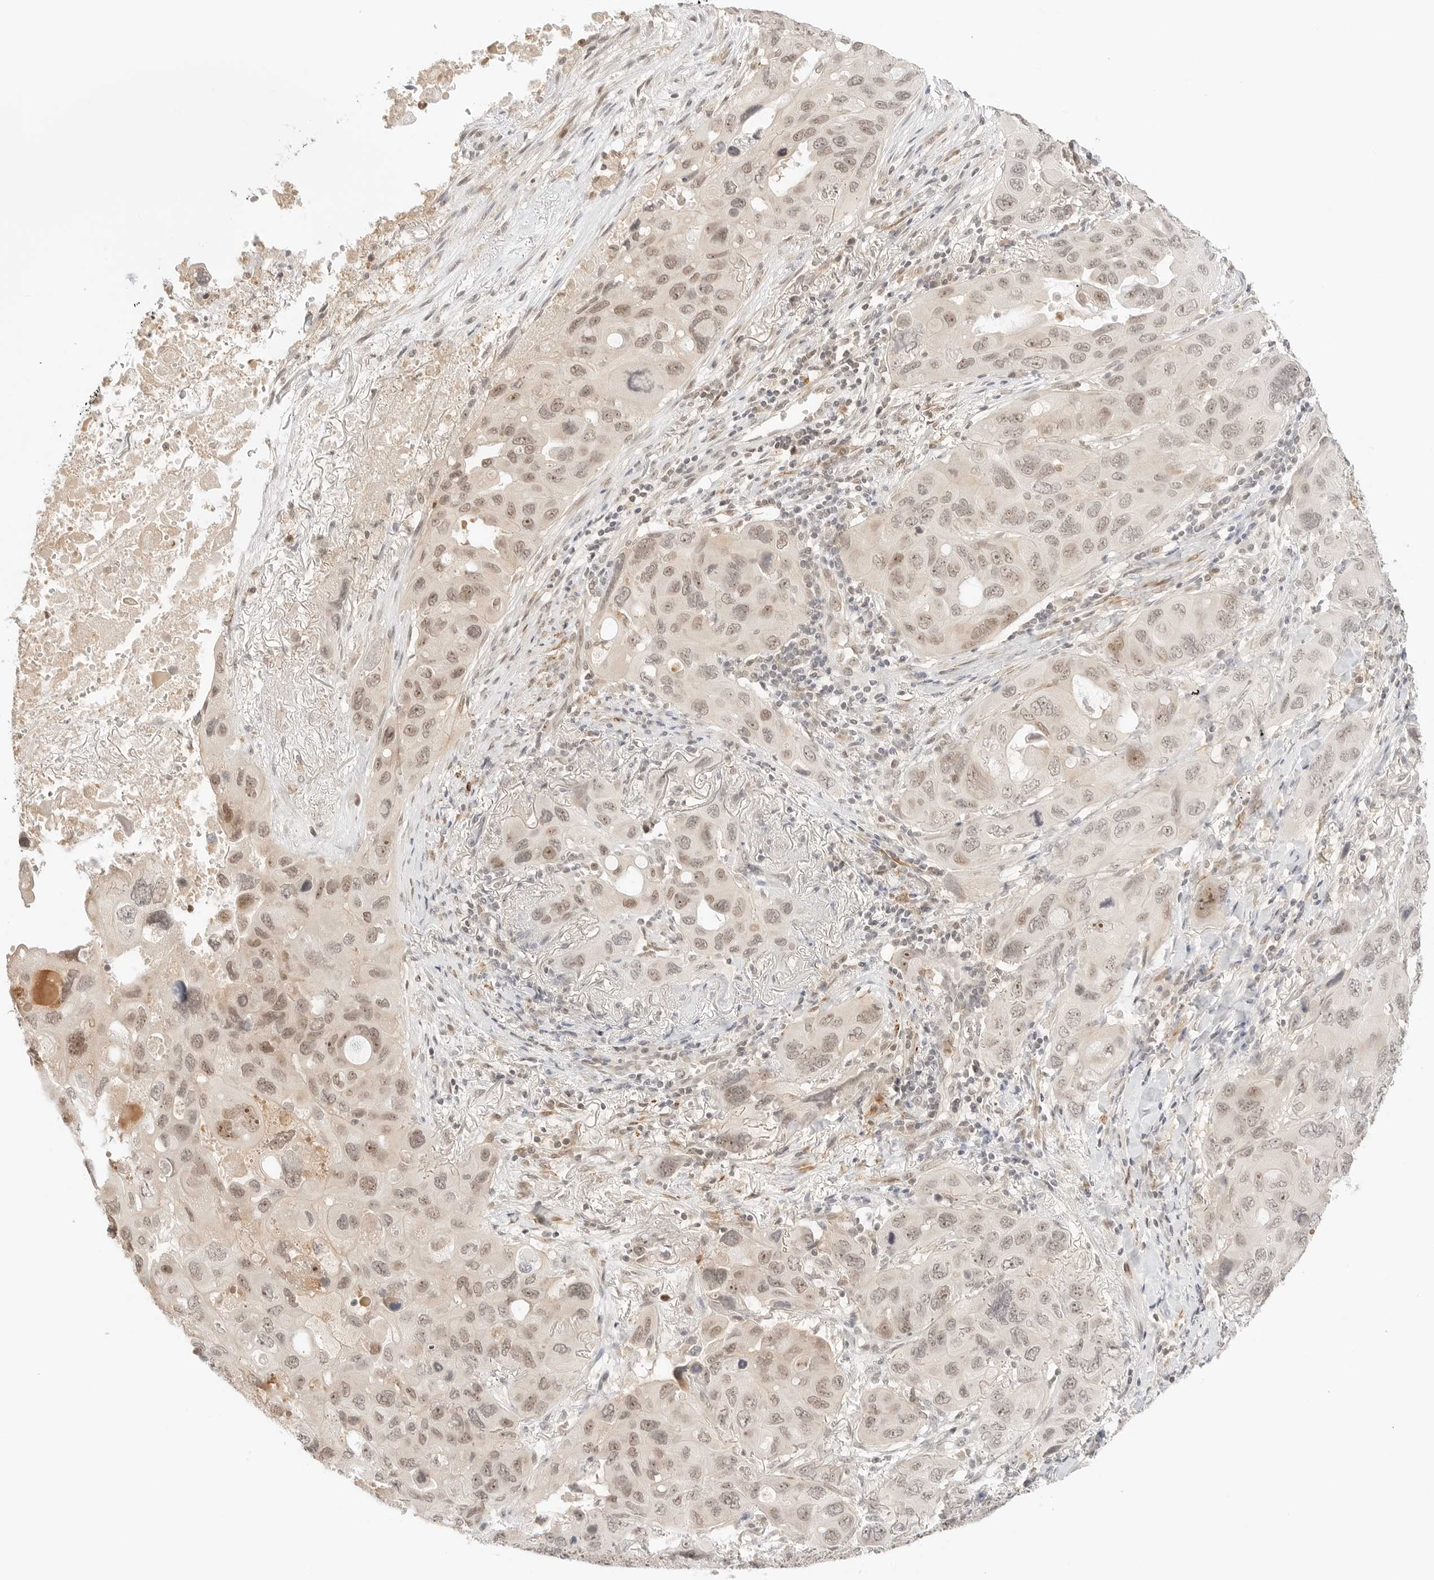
{"staining": {"intensity": "moderate", "quantity": ">75%", "location": "nuclear"}, "tissue": "lung cancer", "cell_type": "Tumor cells", "image_type": "cancer", "snomed": [{"axis": "morphology", "description": "Squamous cell carcinoma, NOS"}, {"axis": "topography", "description": "Lung"}], "caption": "Protein analysis of lung cancer tissue shows moderate nuclear staining in approximately >75% of tumor cells.", "gene": "RPS6KL1", "patient": {"sex": "female", "age": 73}}